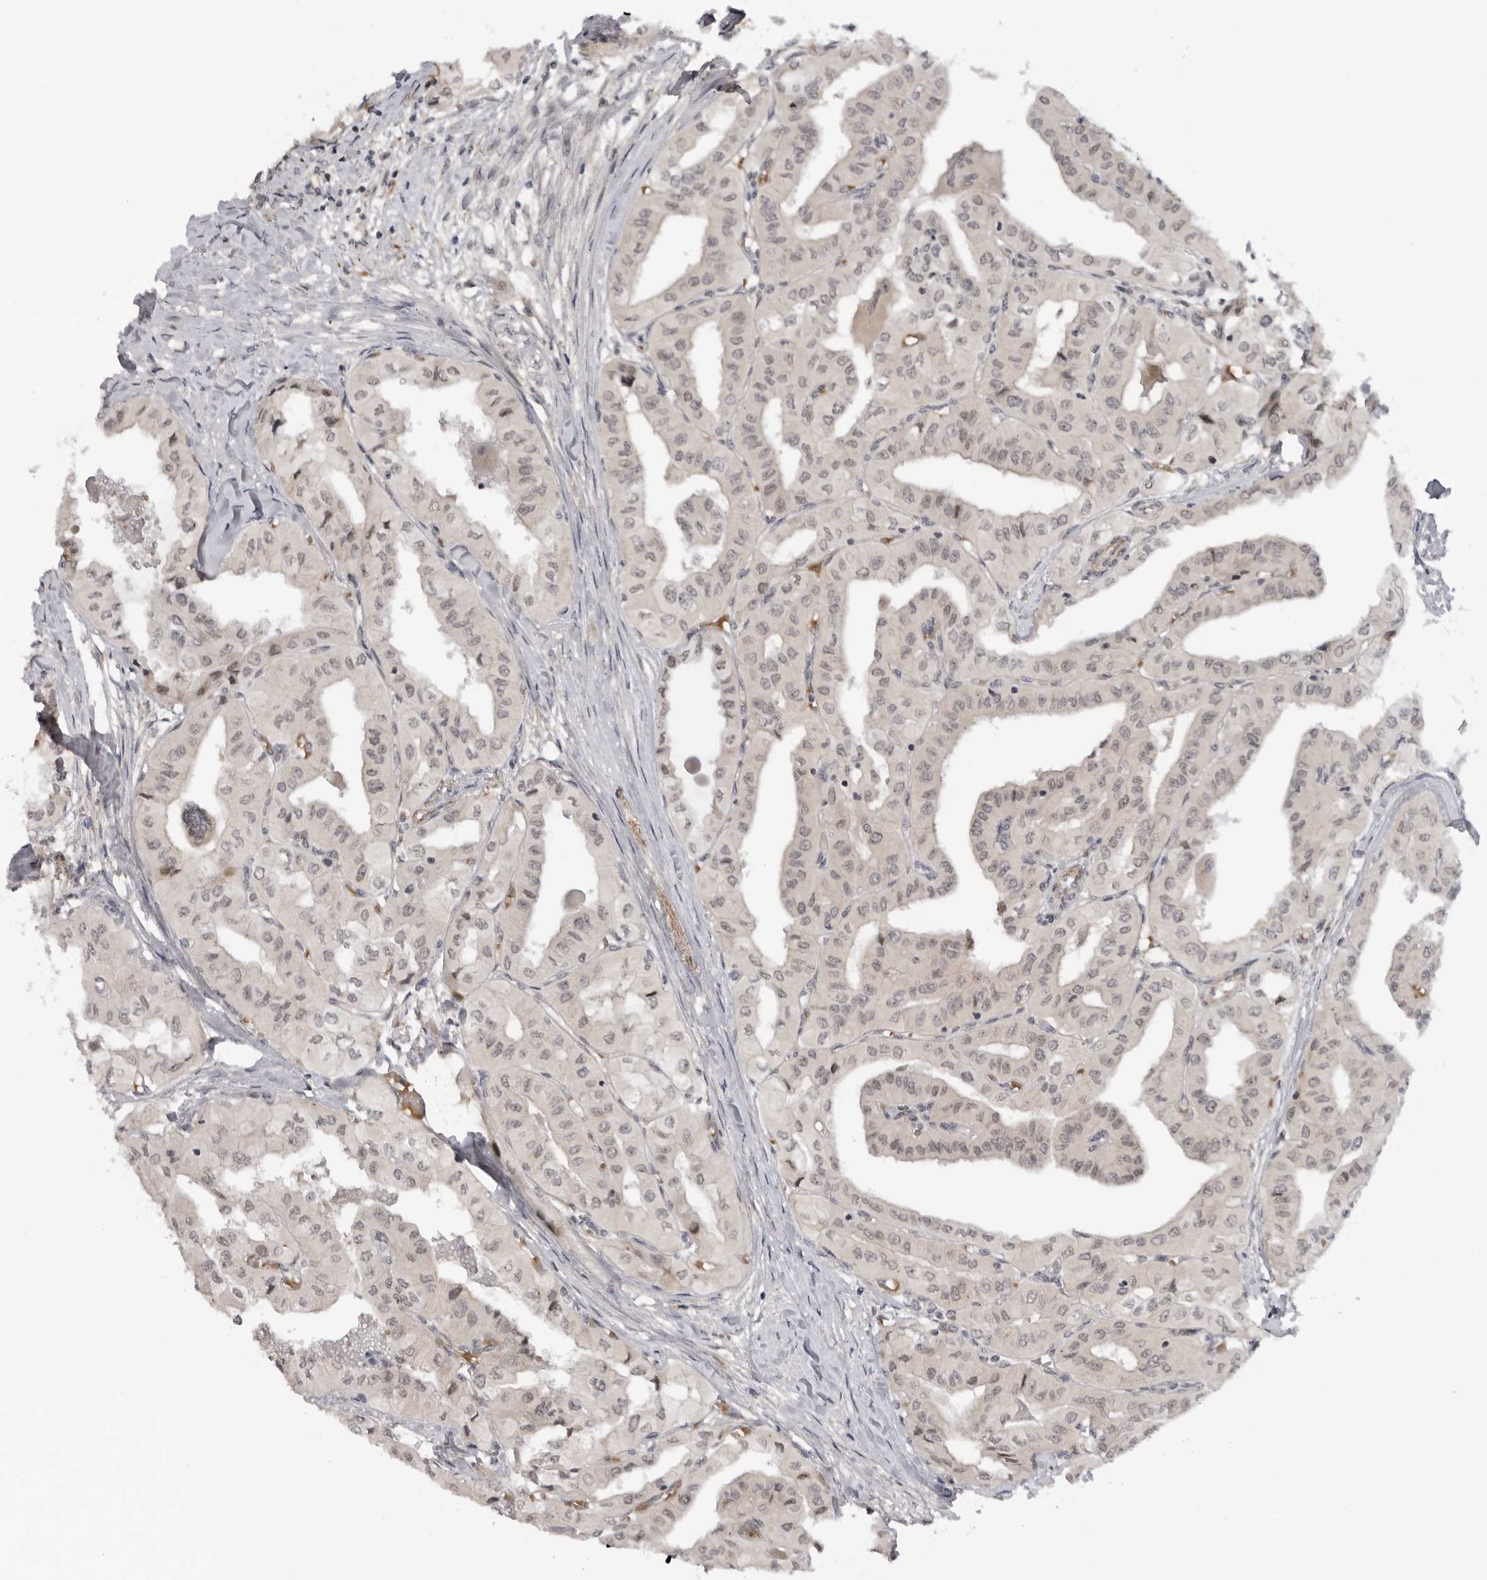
{"staining": {"intensity": "weak", "quantity": ">75%", "location": "nuclear"}, "tissue": "thyroid cancer", "cell_type": "Tumor cells", "image_type": "cancer", "snomed": [{"axis": "morphology", "description": "Papillary adenocarcinoma, NOS"}, {"axis": "topography", "description": "Thyroid gland"}], "caption": "Tumor cells display weak nuclear positivity in about >75% of cells in thyroid papillary adenocarcinoma. (Brightfield microscopy of DAB IHC at high magnification).", "gene": "ALPK2", "patient": {"sex": "female", "age": 59}}